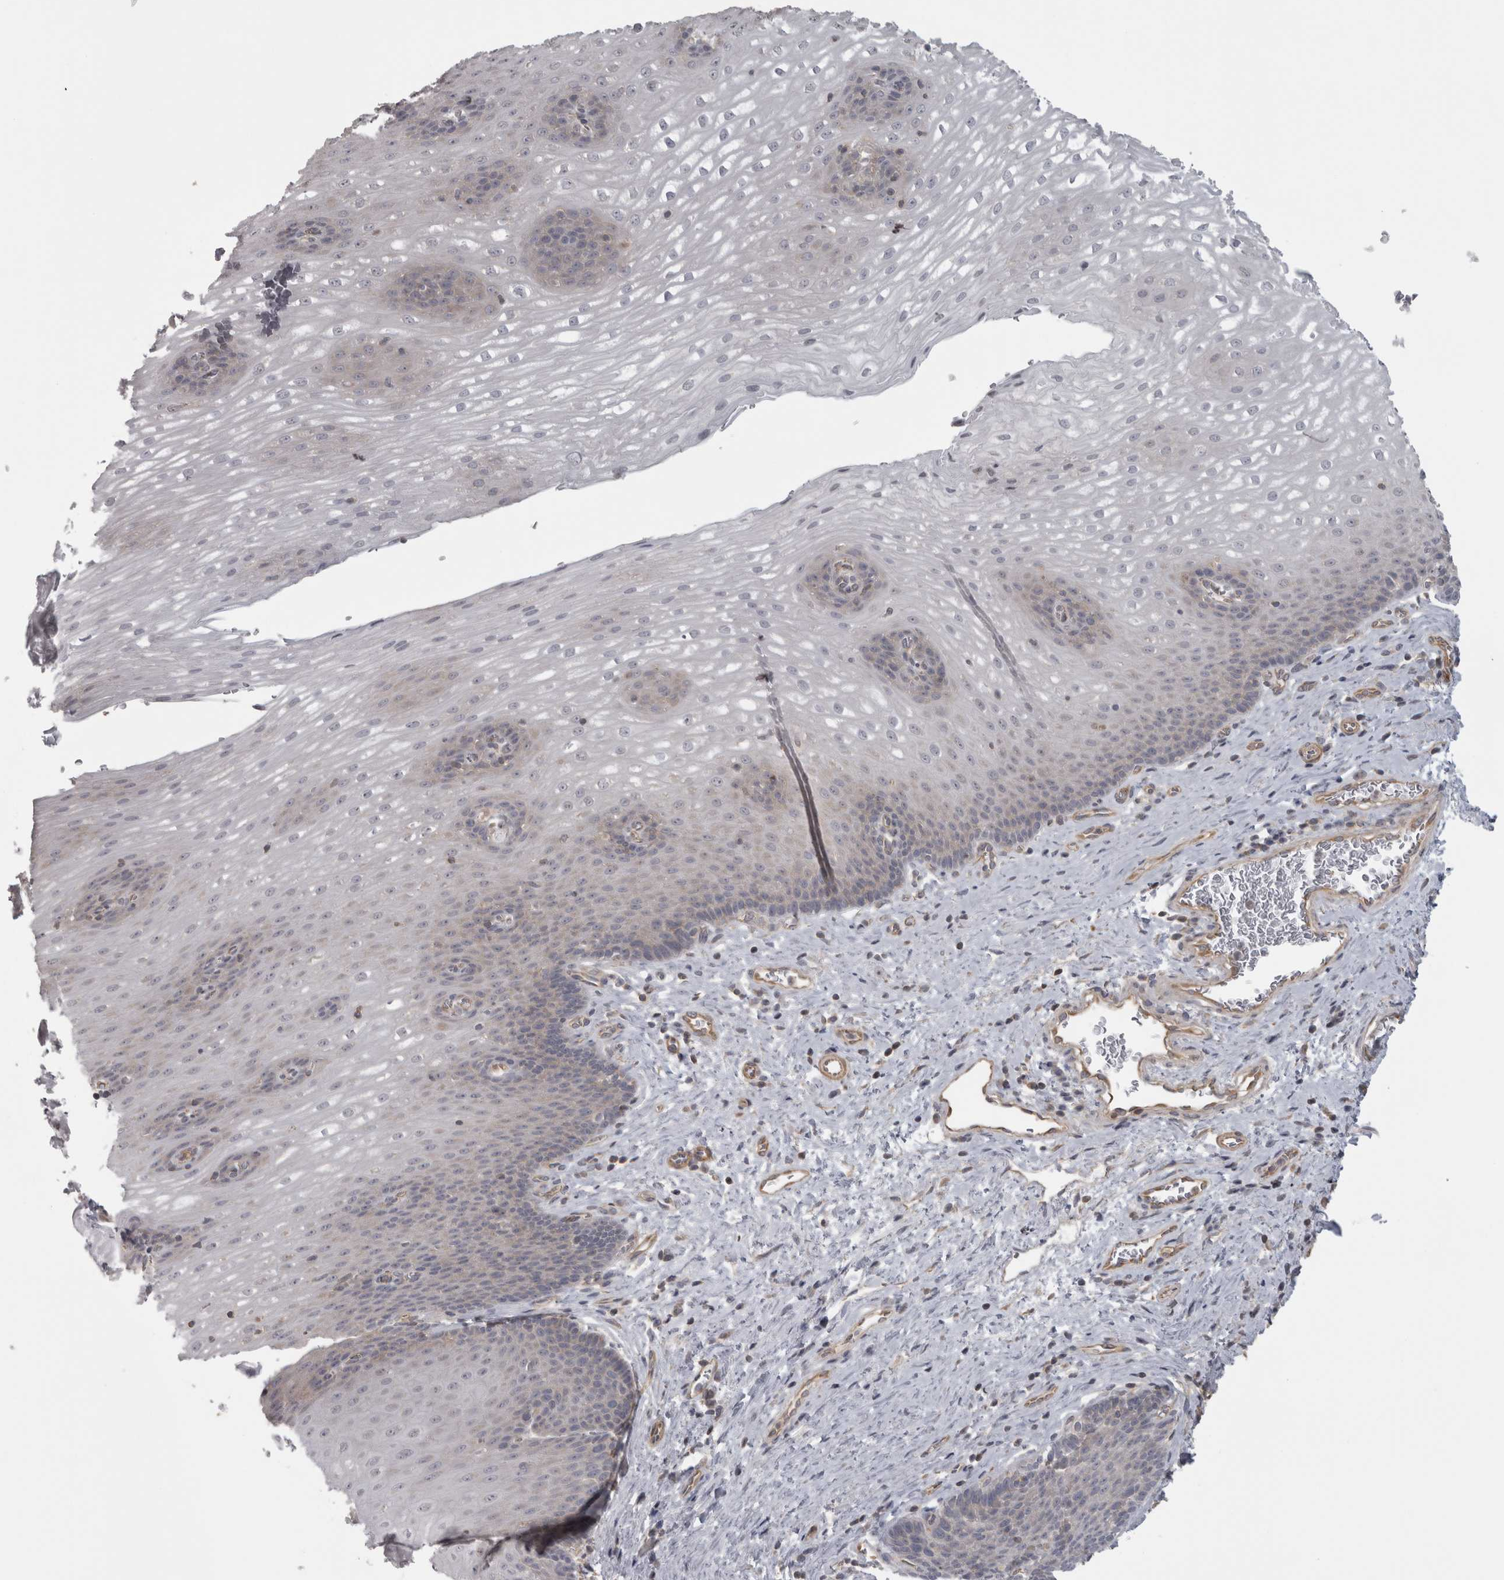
{"staining": {"intensity": "negative", "quantity": "none", "location": "none"}, "tissue": "esophagus", "cell_type": "Squamous epithelial cells", "image_type": "normal", "snomed": [{"axis": "morphology", "description": "Normal tissue, NOS"}, {"axis": "topography", "description": "Esophagus"}], "caption": "Immunohistochemistry of normal esophagus reveals no expression in squamous epithelial cells.", "gene": "PPP1R12B", "patient": {"sex": "male", "age": 48}}